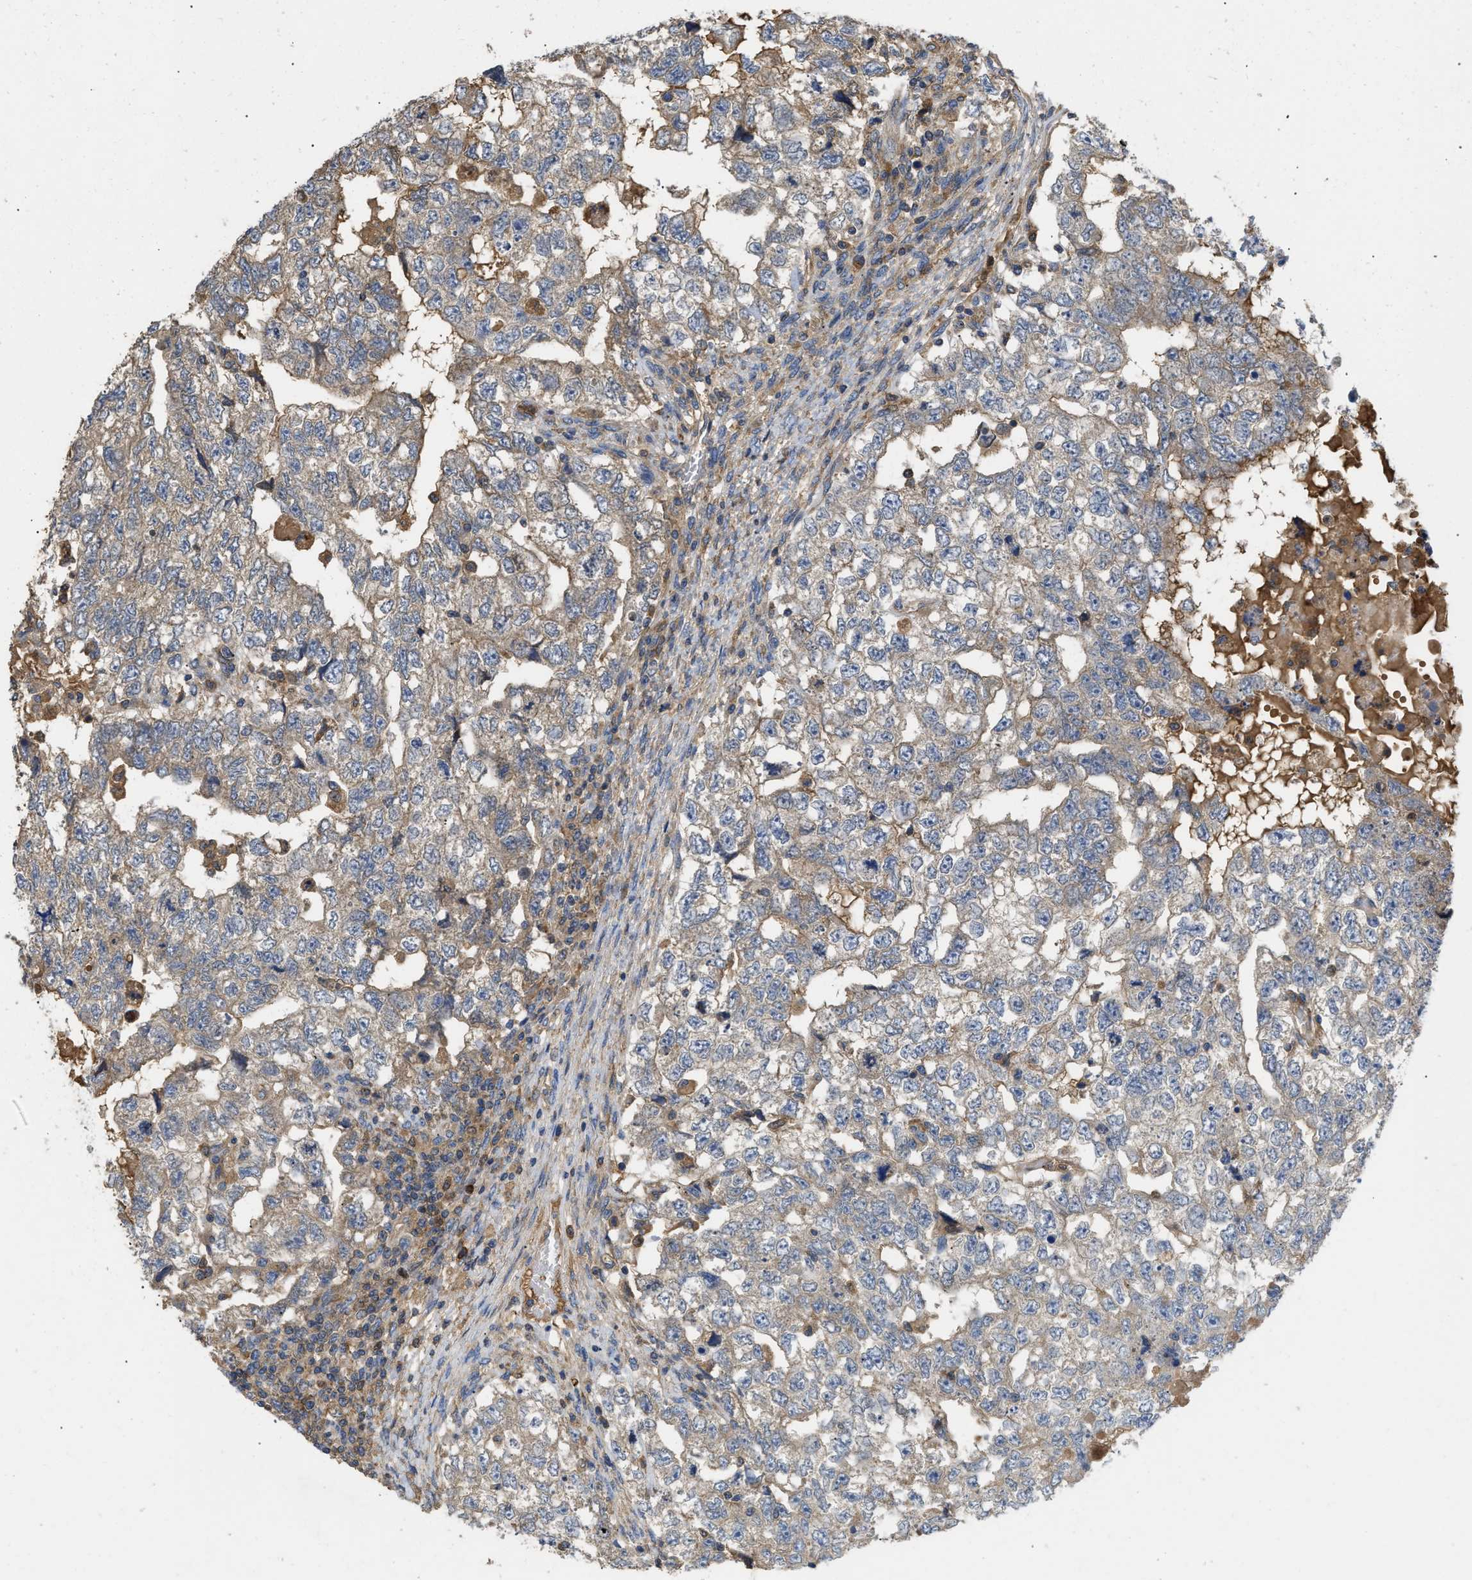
{"staining": {"intensity": "weak", "quantity": "25%-75%", "location": "cytoplasmic/membranous"}, "tissue": "testis cancer", "cell_type": "Tumor cells", "image_type": "cancer", "snomed": [{"axis": "morphology", "description": "Carcinoma, Embryonal, NOS"}, {"axis": "topography", "description": "Testis"}], "caption": "An IHC photomicrograph of tumor tissue is shown. Protein staining in brown highlights weak cytoplasmic/membranous positivity in testis embryonal carcinoma within tumor cells.", "gene": "RNF216", "patient": {"sex": "male", "age": 36}}